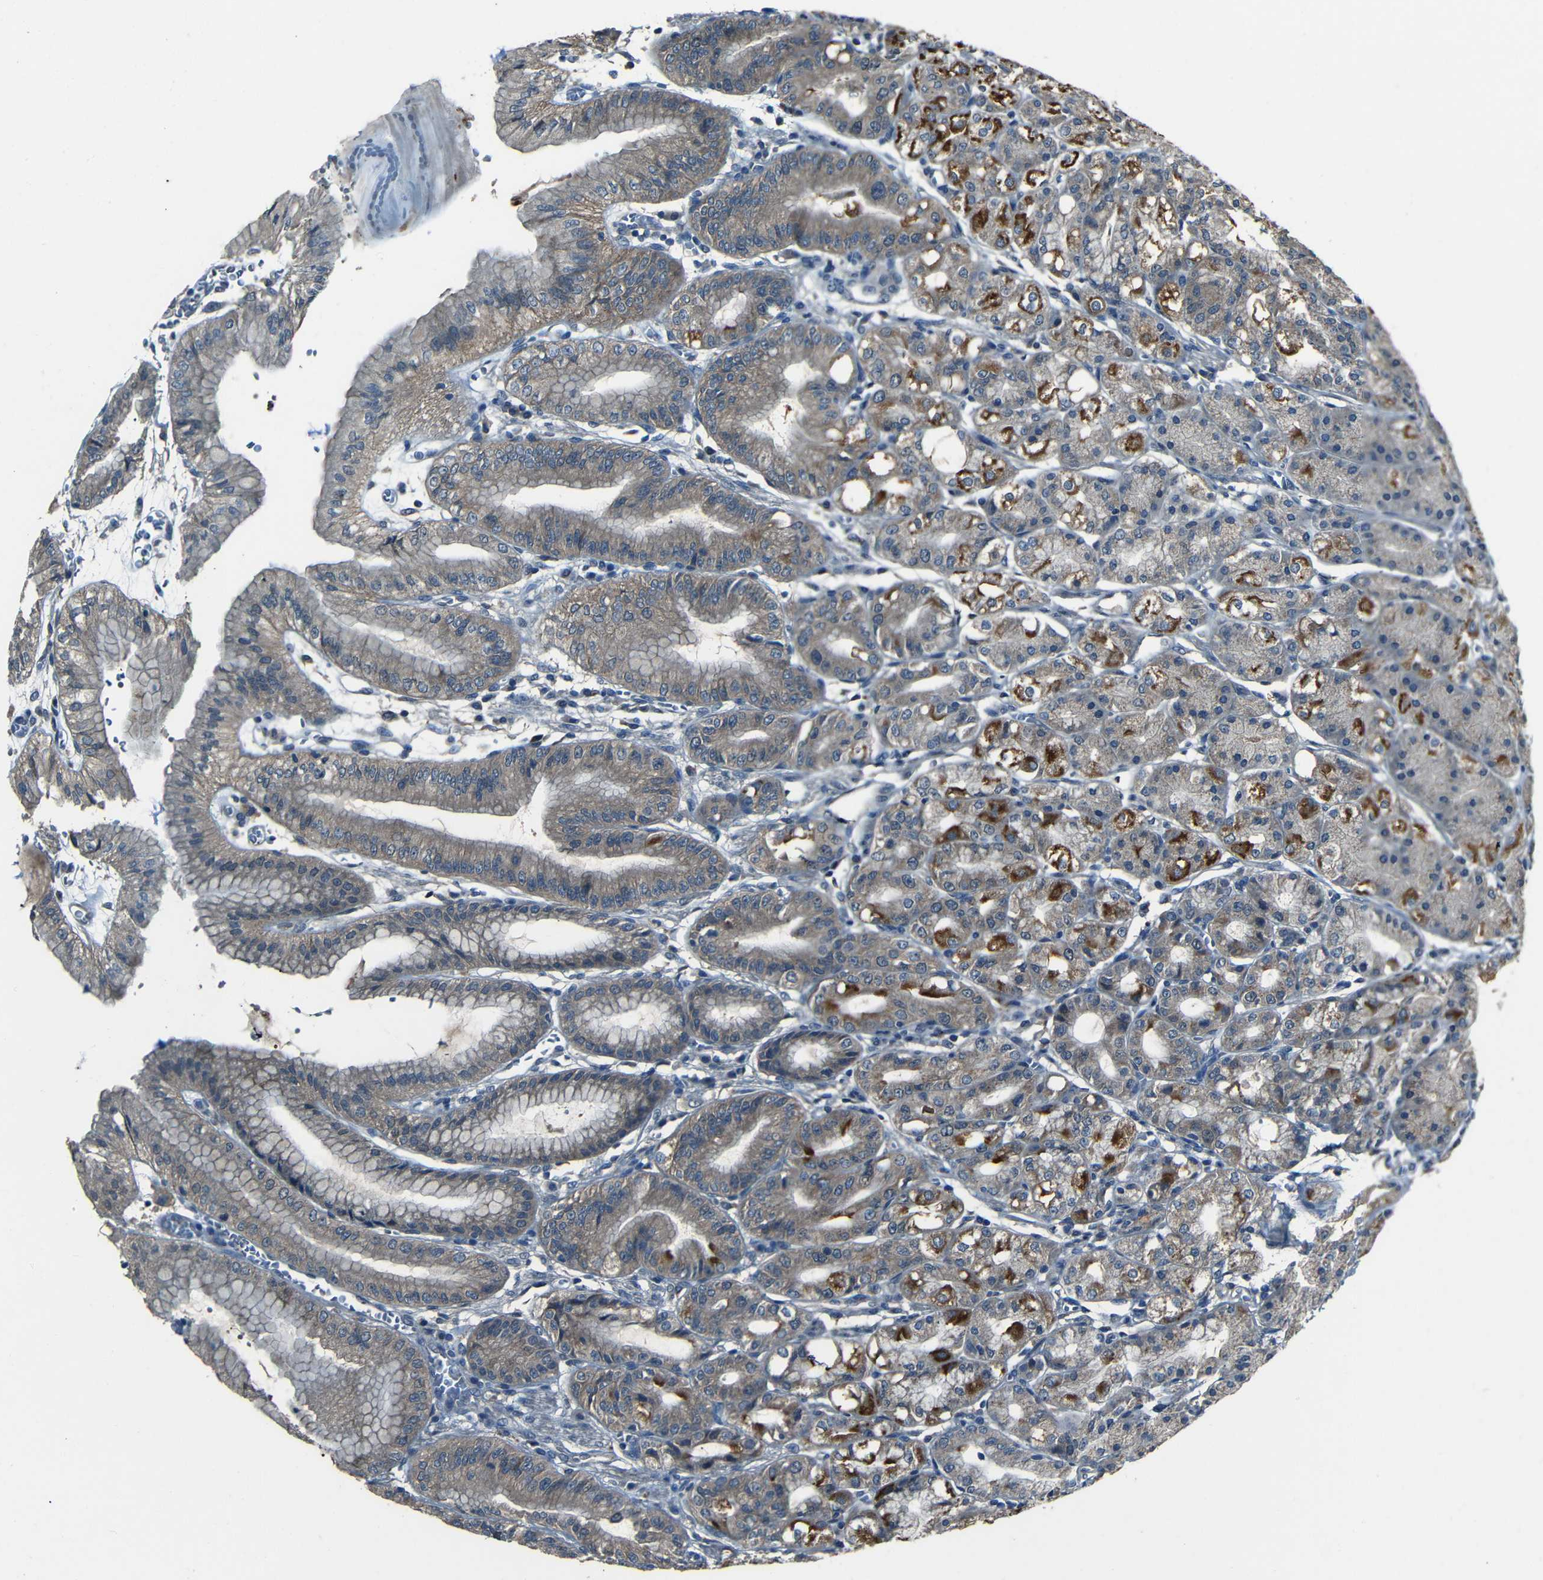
{"staining": {"intensity": "moderate", "quantity": "25%-75%", "location": "cytoplasmic/membranous"}, "tissue": "stomach", "cell_type": "Glandular cells", "image_type": "normal", "snomed": [{"axis": "morphology", "description": "Normal tissue, NOS"}, {"axis": "topography", "description": "Stomach, lower"}], "caption": "Immunohistochemical staining of unremarkable stomach demonstrates 25%-75% levels of moderate cytoplasmic/membranous protein positivity in approximately 25%-75% of glandular cells.", "gene": "SLA", "patient": {"sex": "male", "age": 71}}